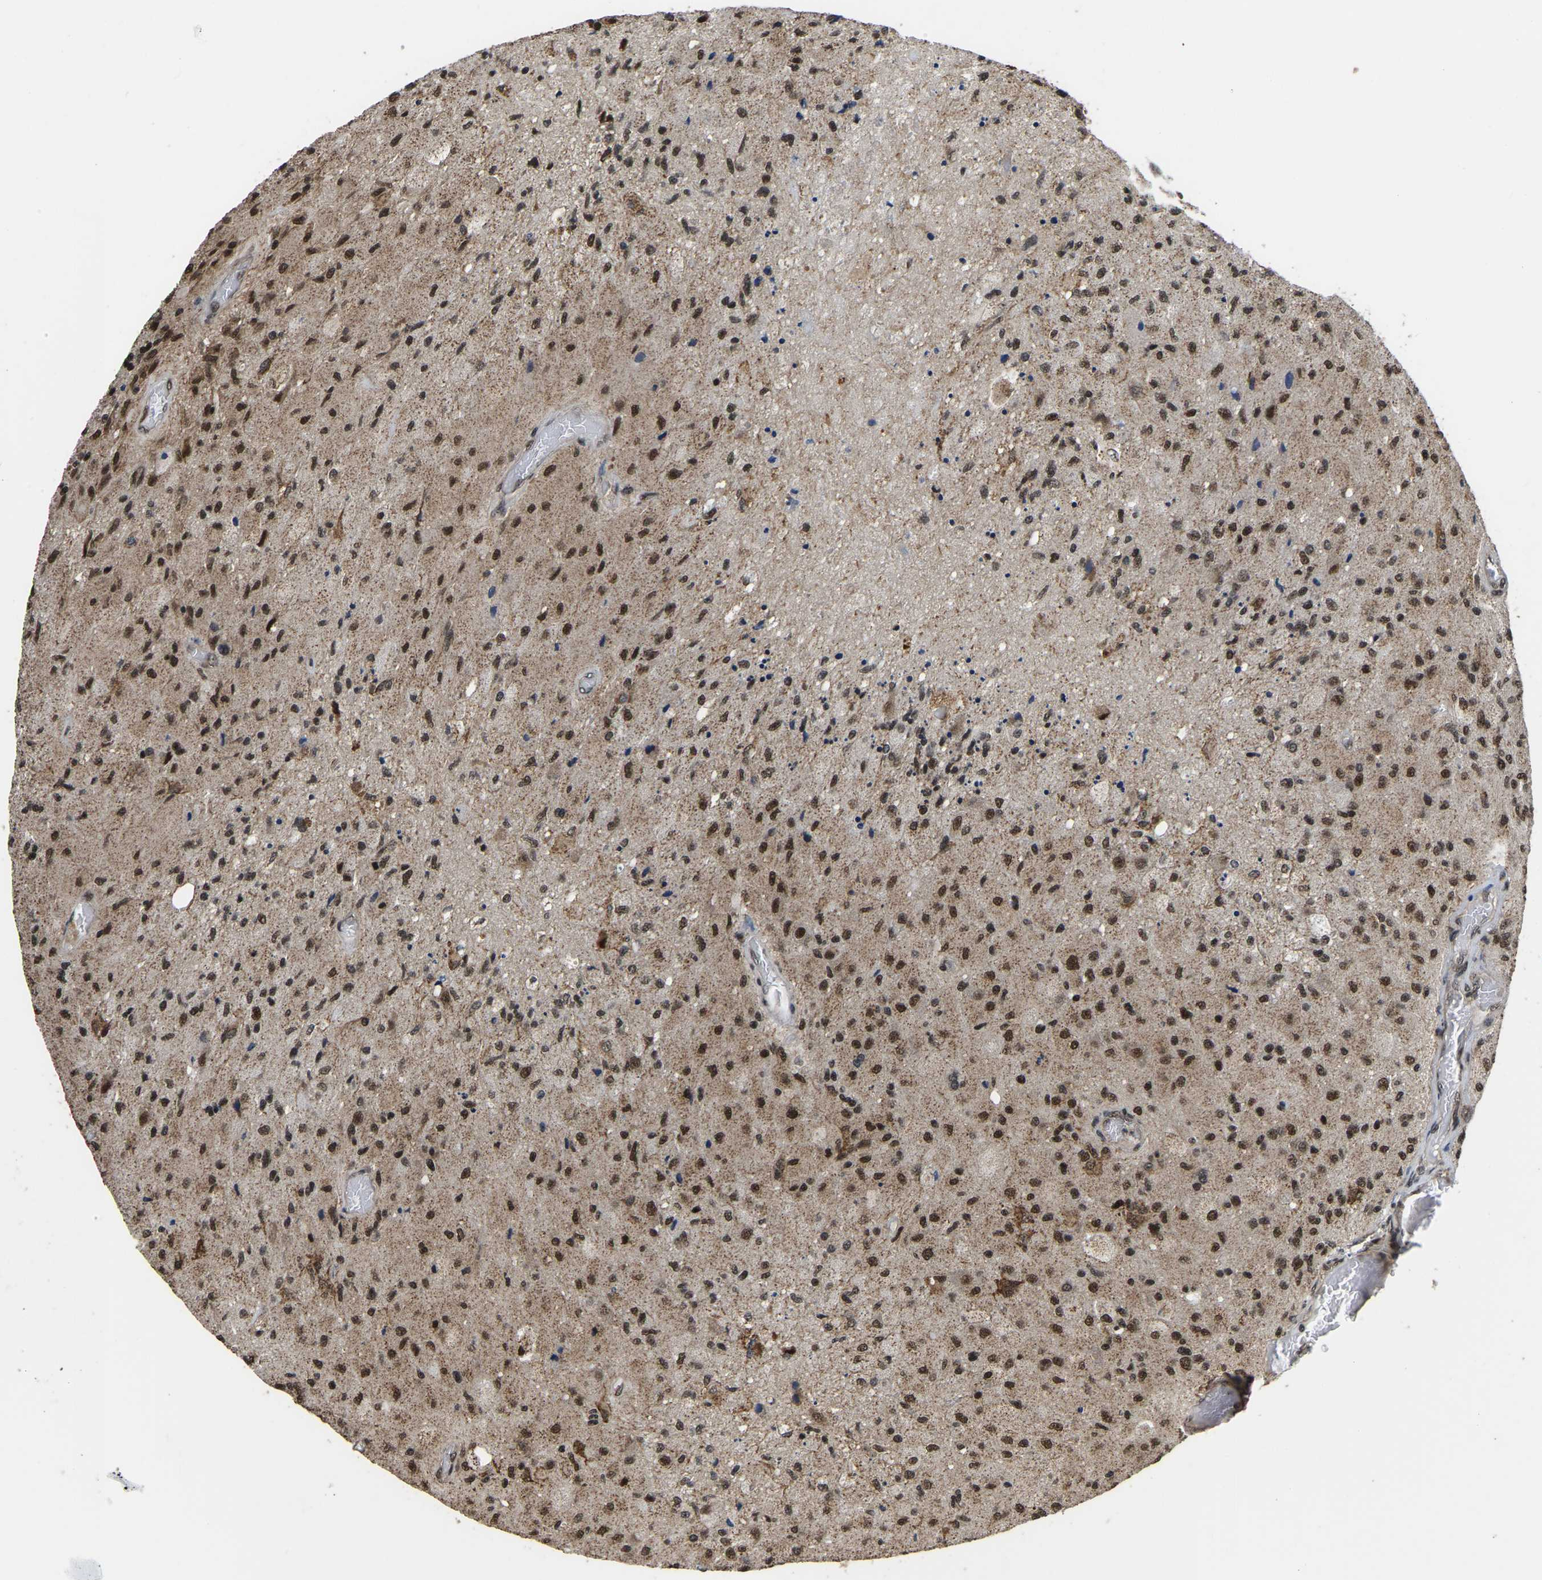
{"staining": {"intensity": "moderate", "quantity": ">75%", "location": "nuclear"}, "tissue": "glioma", "cell_type": "Tumor cells", "image_type": "cancer", "snomed": [{"axis": "morphology", "description": "Normal tissue, NOS"}, {"axis": "morphology", "description": "Glioma, malignant, High grade"}, {"axis": "topography", "description": "Cerebral cortex"}], "caption": "Glioma stained with immunohistochemistry (IHC) shows moderate nuclear expression in about >75% of tumor cells. Nuclei are stained in blue.", "gene": "CIAO1", "patient": {"sex": "male", "age": 77}}